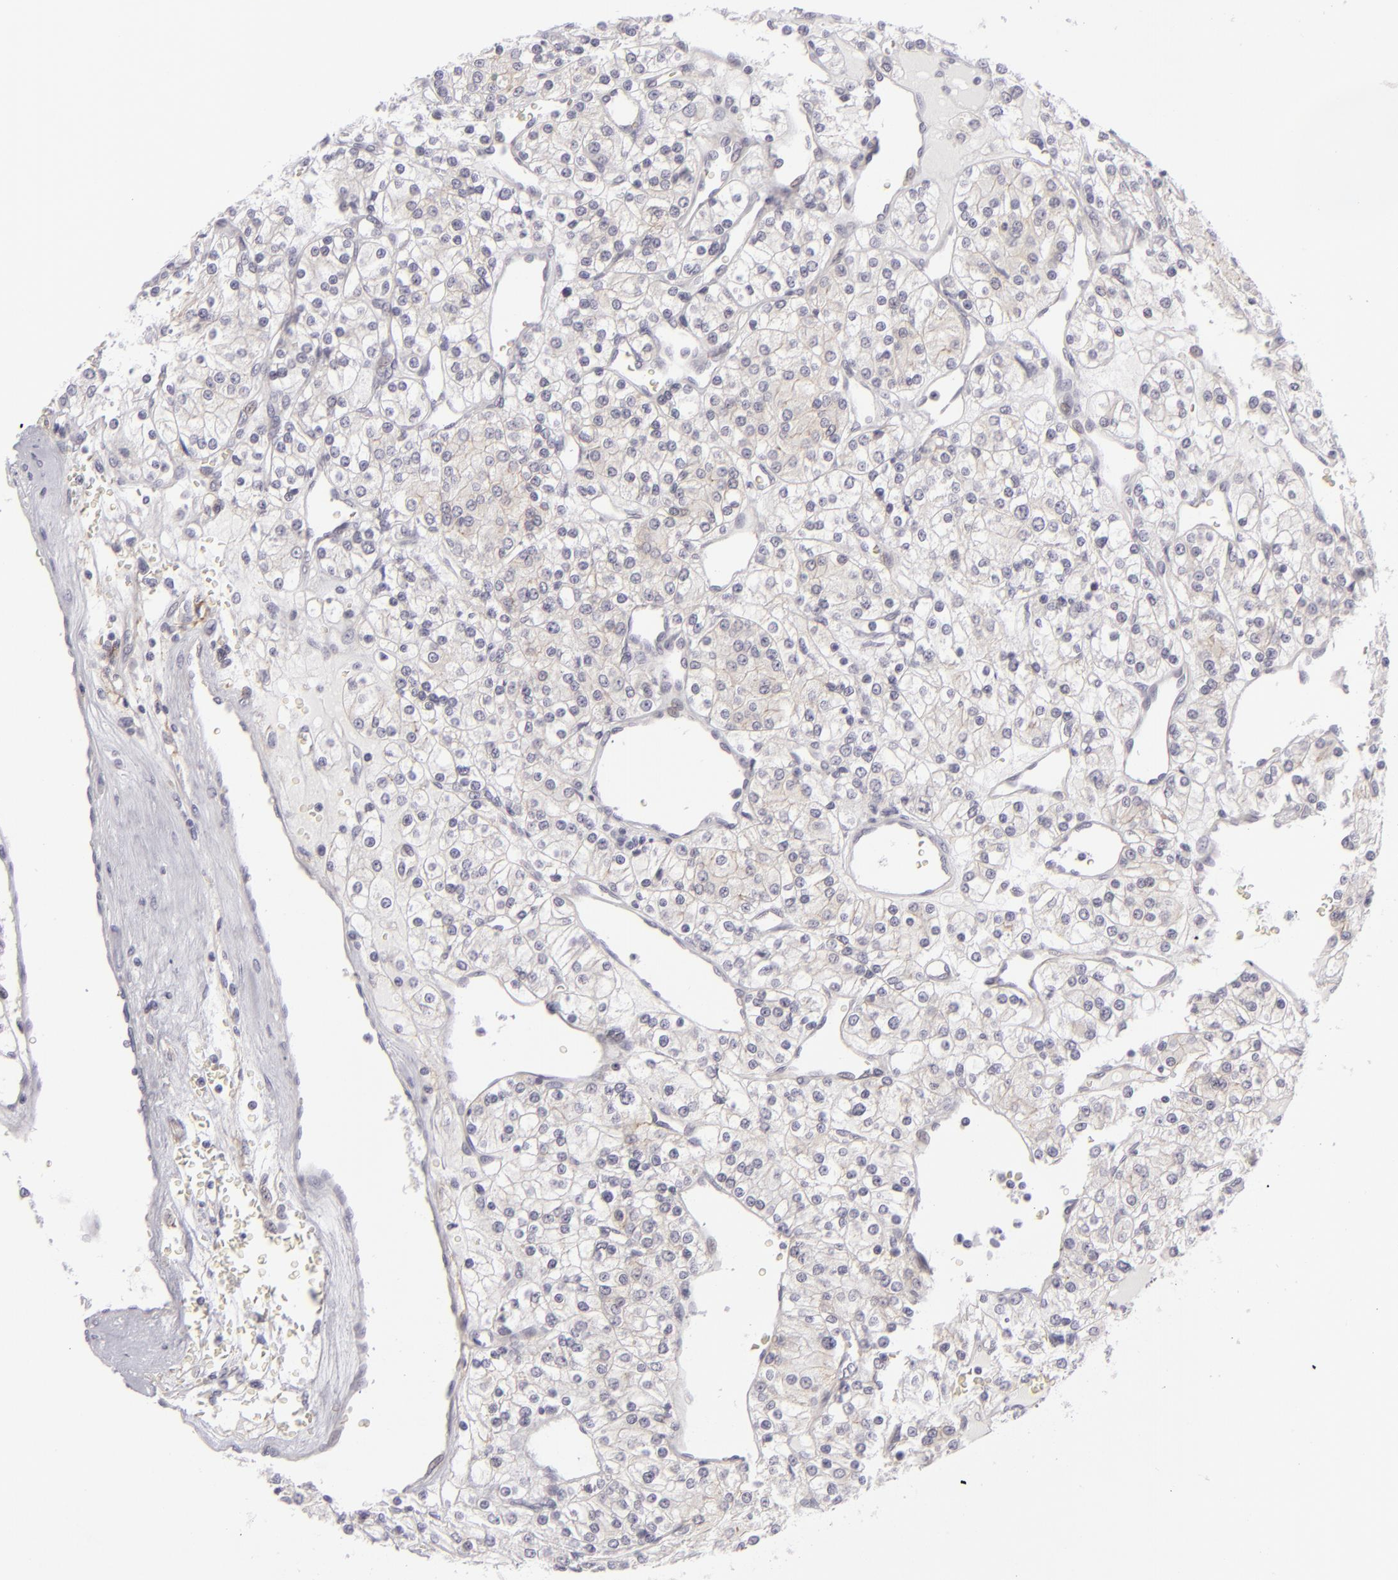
{"staining": {"intensity": "weak", "quantity": "<25%", "location": "cytoplasmic/membranous"}, "tissue": "renal cancer", "cell_type": "Tumor cells", "image_type": "cancer", "snomed": [{"axis": "morphology", "description": "Adenocarcinoma, NOS"}, {"axis": "topography", "description": "Kidney"}], "caption": "A high-resolution image shows immunohistochemistry staining of renal cancer (adenocarcinoma), which shows no significant staining in tumor cells.", "gene": "JUP", "patient": {"sex": "female", "age": 62}}